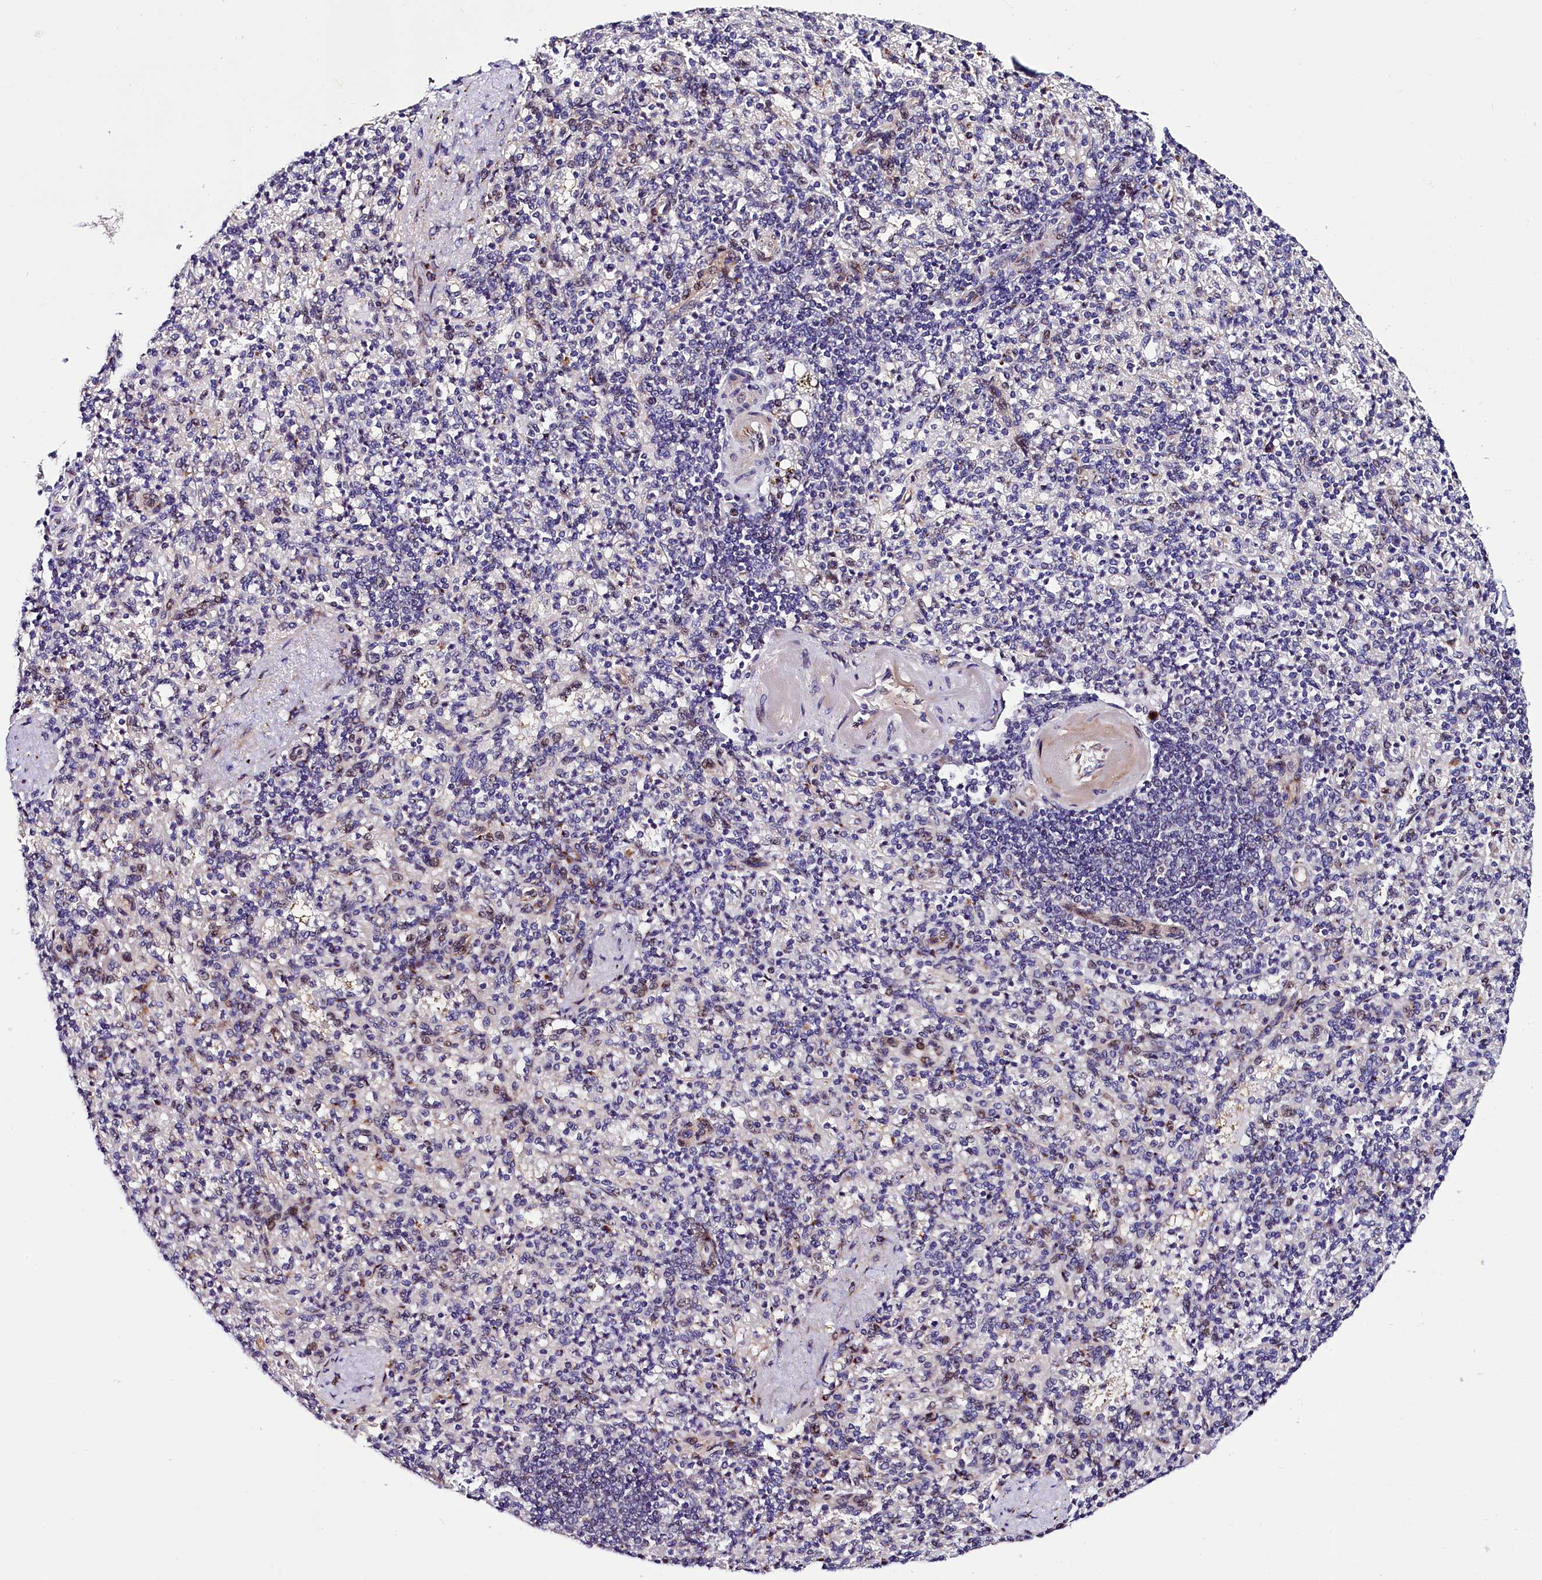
{"staining": {"intensity": "negative", "quantity": "none", "location": "none"}, "tissue": "spleen", "cell_type": "Cells in red pulp", "image_type": "normal", "snomed": [{"axis": "morphology", "description": "Normal tissue, NOS"}, {"axis": "topography", "description": "Spleen"}], "caption": "DAB immunohistochemical staining of normal human spleen shows no significant positivity in cells in red pulp.", "gene": "TRMT112", "patient": {"sex": "female", "age": 74}}